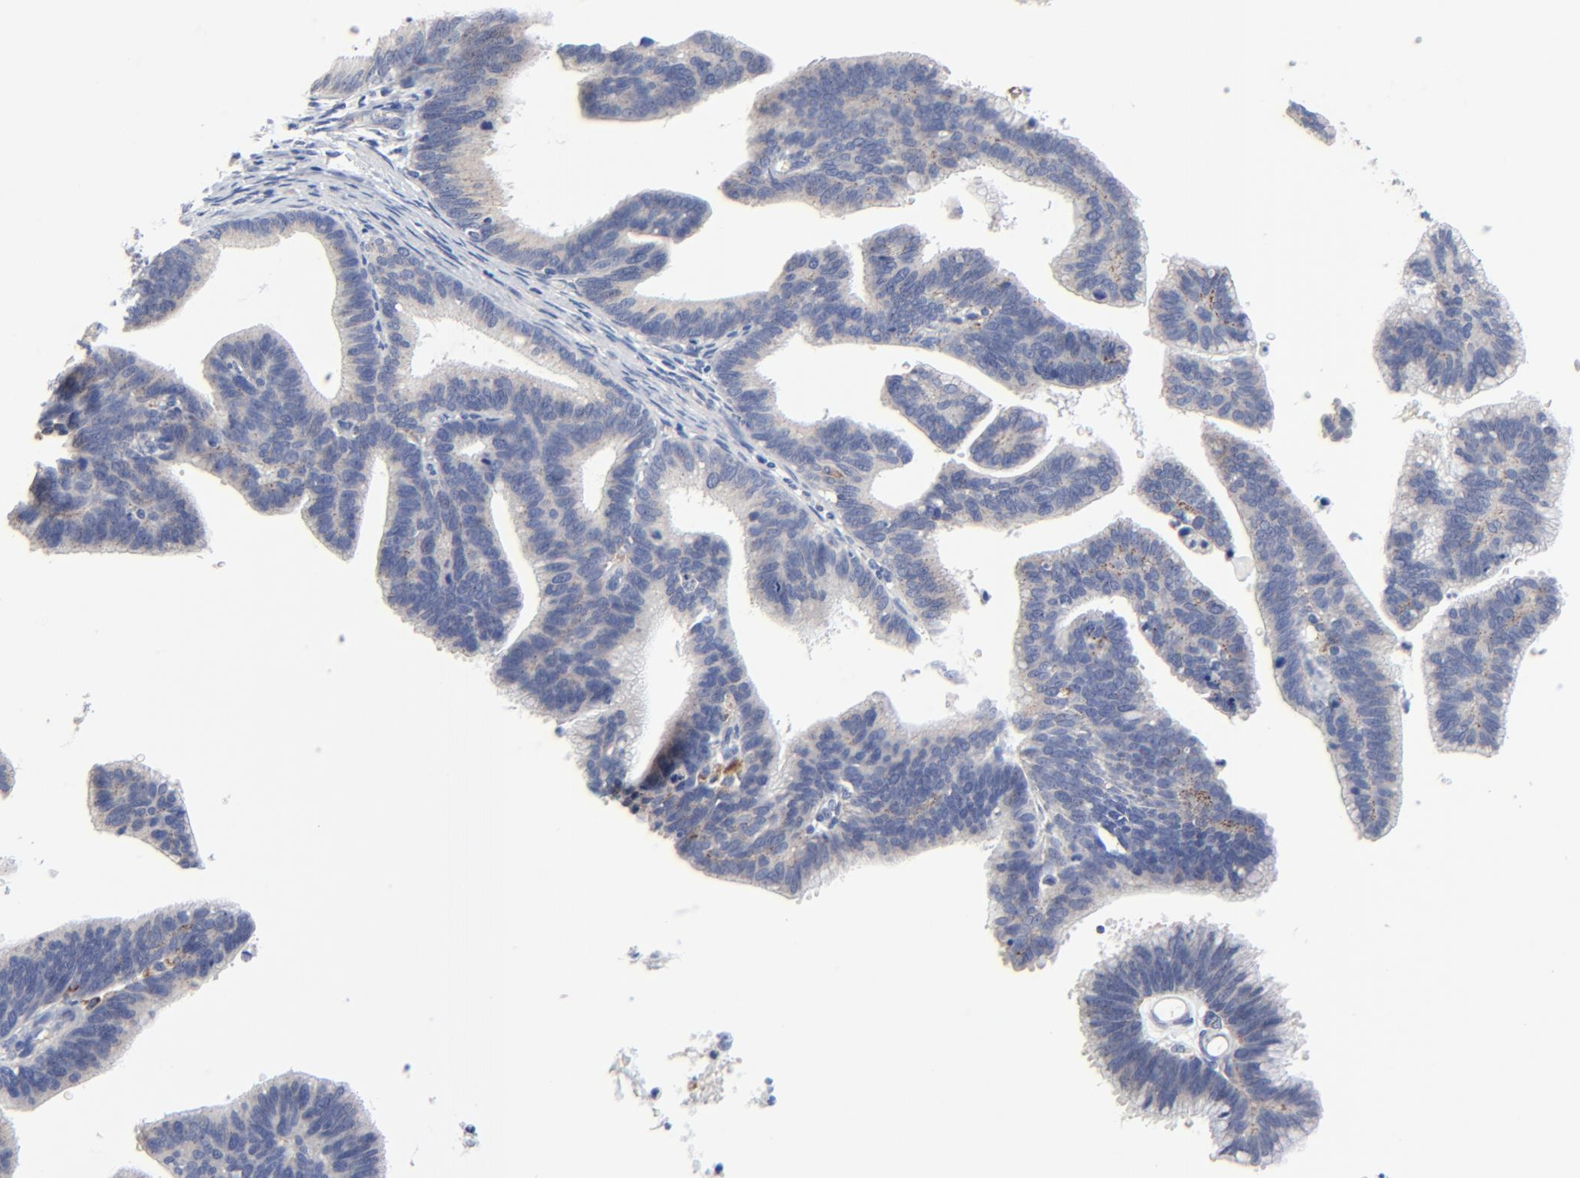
{"staining": {"intensity": "weak", "quantity": "25%-75%", "location": "cytoplasmic/membranous"}, "tissue": "cervical cancer", "cell_type": "Tumor cells", "image_type": "cancer", "snomed": [{"axis": "morphology", "description": "Adenocarcinoma, NOS"}, {"axis": "topography", "description": "Cervix"}], "caption": "A low amount of weak cytoplasmic/membranous expression is present in about 25%-75% of tumor cells in cervical adenocarcinoma tissue.", "gene": "DHRSX", "patient": {"sex": "female", "age": 47}}